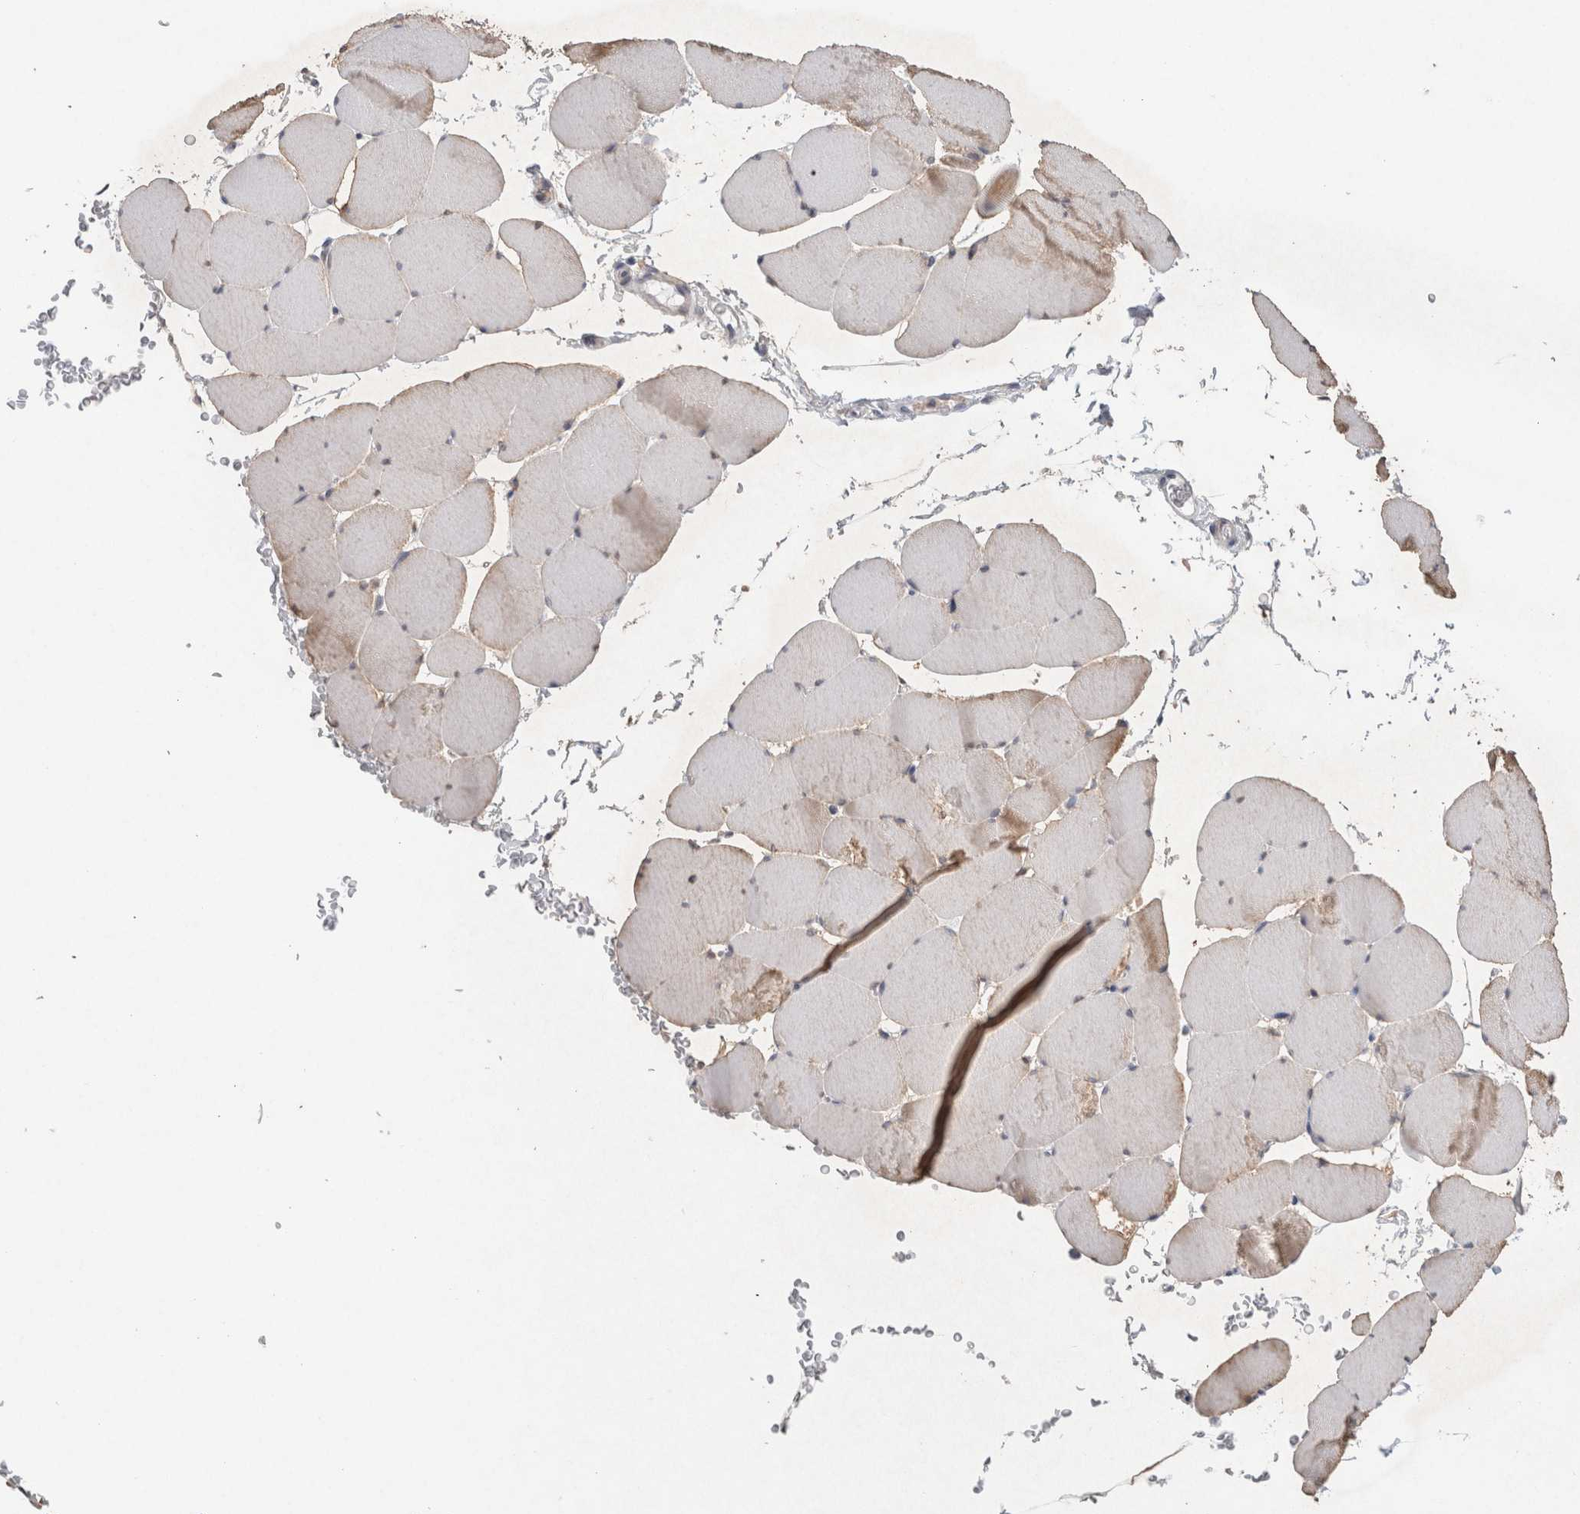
{"staining": {"intensity": "moderate", "quantity": "25%-75%", "location": "cytoplasmic/membranous"}, "tissue": "skeletal muscle", "cell_type": "Myocytes", "image_type": "normal", "snomed": [{"axis": "morphology", "description": "Normal tissue, NOS"}, {"axis": "topography", "description": "Skeletal muscle"}], "caption": "Immunohistochemical staining of benign skeletal muscle demonstrates medium levels of moderate cytoplasmic/membranous expression in approximately 25%-75% of myocytes.", "gene": "RAB14", "patient": {"sex": "male", "age": 62}}